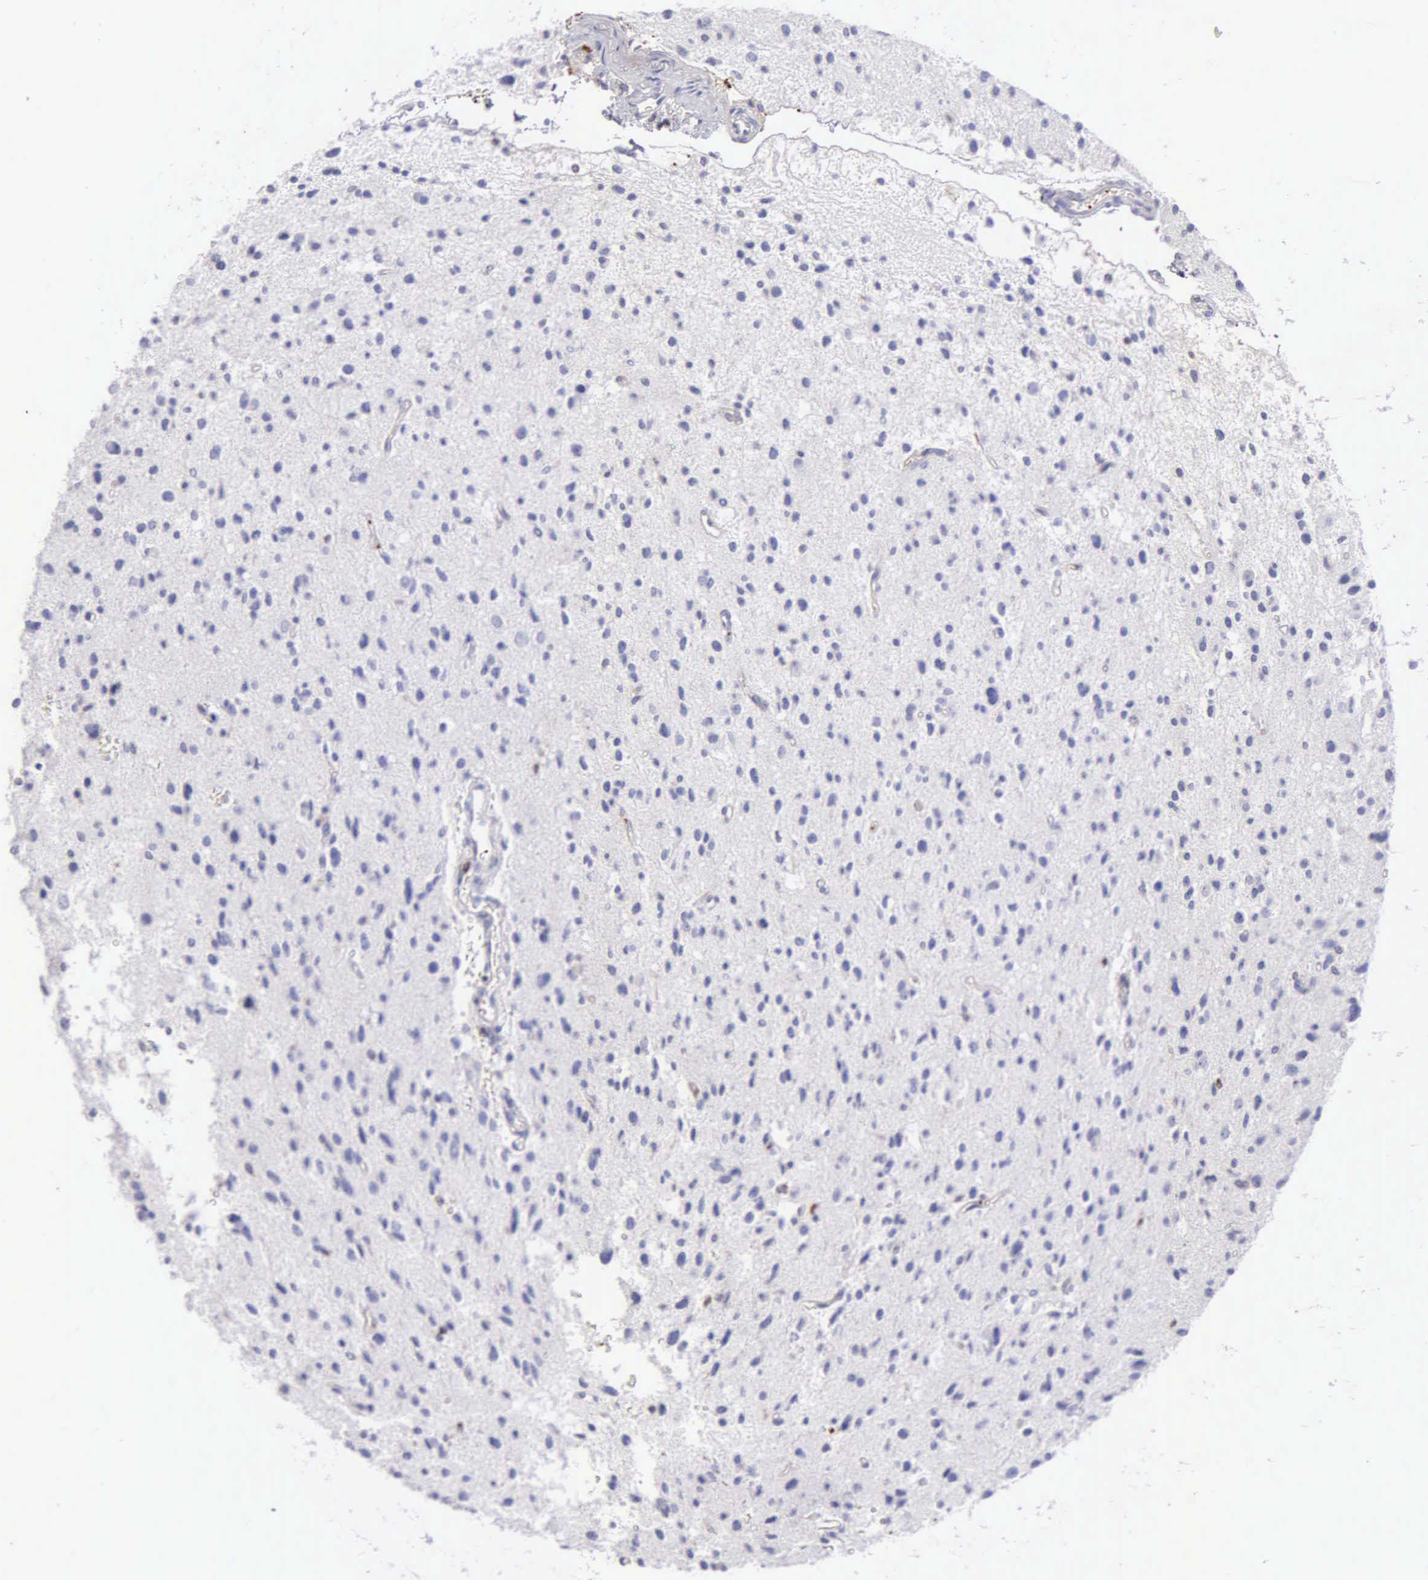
{"staining": {"intensity": "negative", "quantity": "none", "location": "none"}, "tissue": "glioma", "cell_type": "Tumor cells", "image_type": "cancer", "snomed": [{"axis": "morphology", "description": "Glioma, malignant, Low grade"}, {"axis": "topography", "description": "Brain"}], "caption": "This is an immunohistochemistry histopathology image of human low-grade glioma (malignant). There is no positivity in tumor cells.", "gene": "SRGN", "patient": {"sex": "female", "age": 46}}